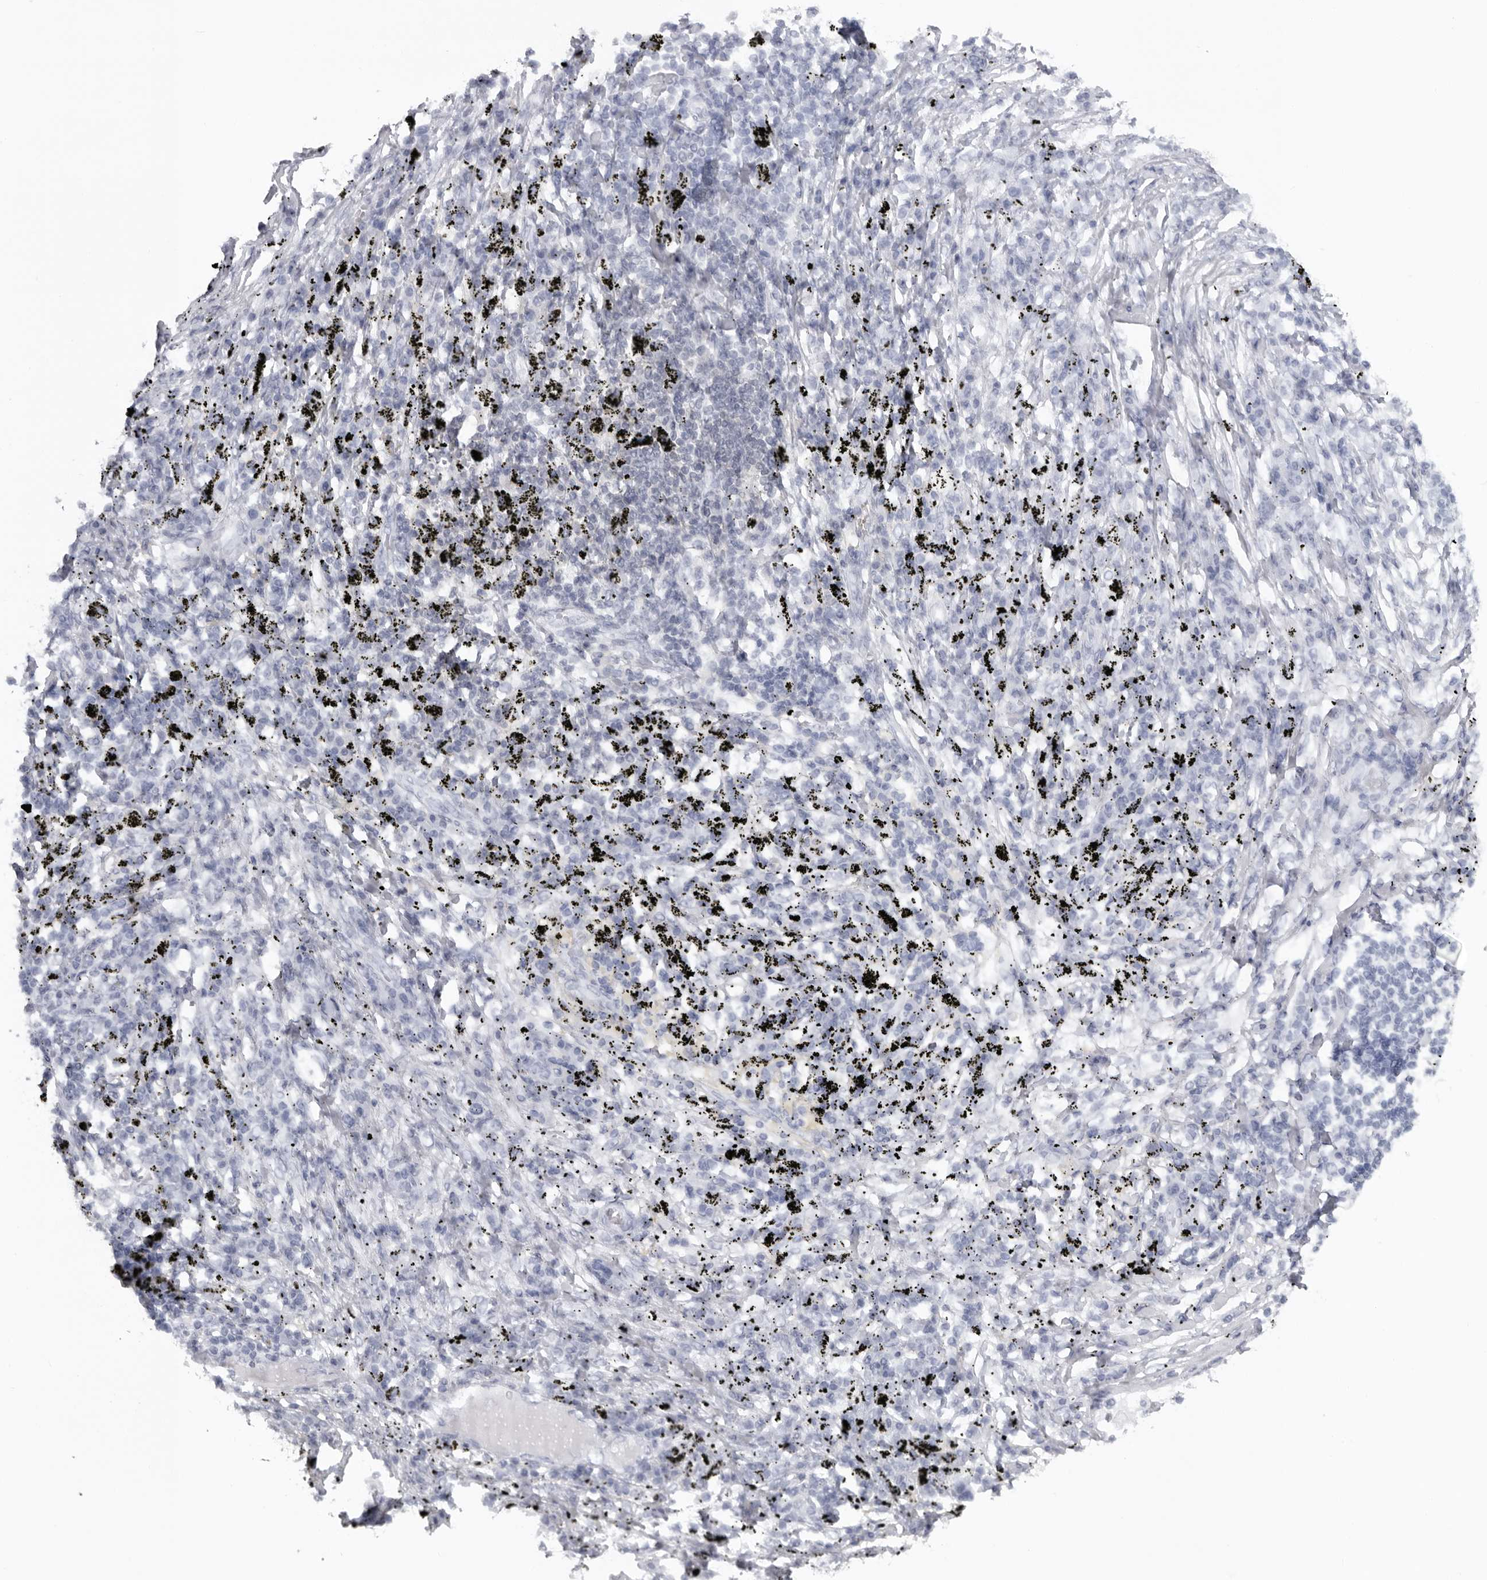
{"staining": {"intensity": "negative", "quantity": "none", "location": "none"}, "tissue": "lung cancer", "cell_type": "Tumor cells", "image_type": "cancer", "snomed": [{"axis": "morphology", "description": "Squamous cell carcinoma, NOS"}, {"axis": "topography", "description": "Lung"}], "caption": "Tumor cells are negative for protein expression in human lung squamous cell carcinoma. (DAB immunohistochemistry, high magnification).", "gene": "EPB41", "patient": {"sex": "female", "age": 63}}